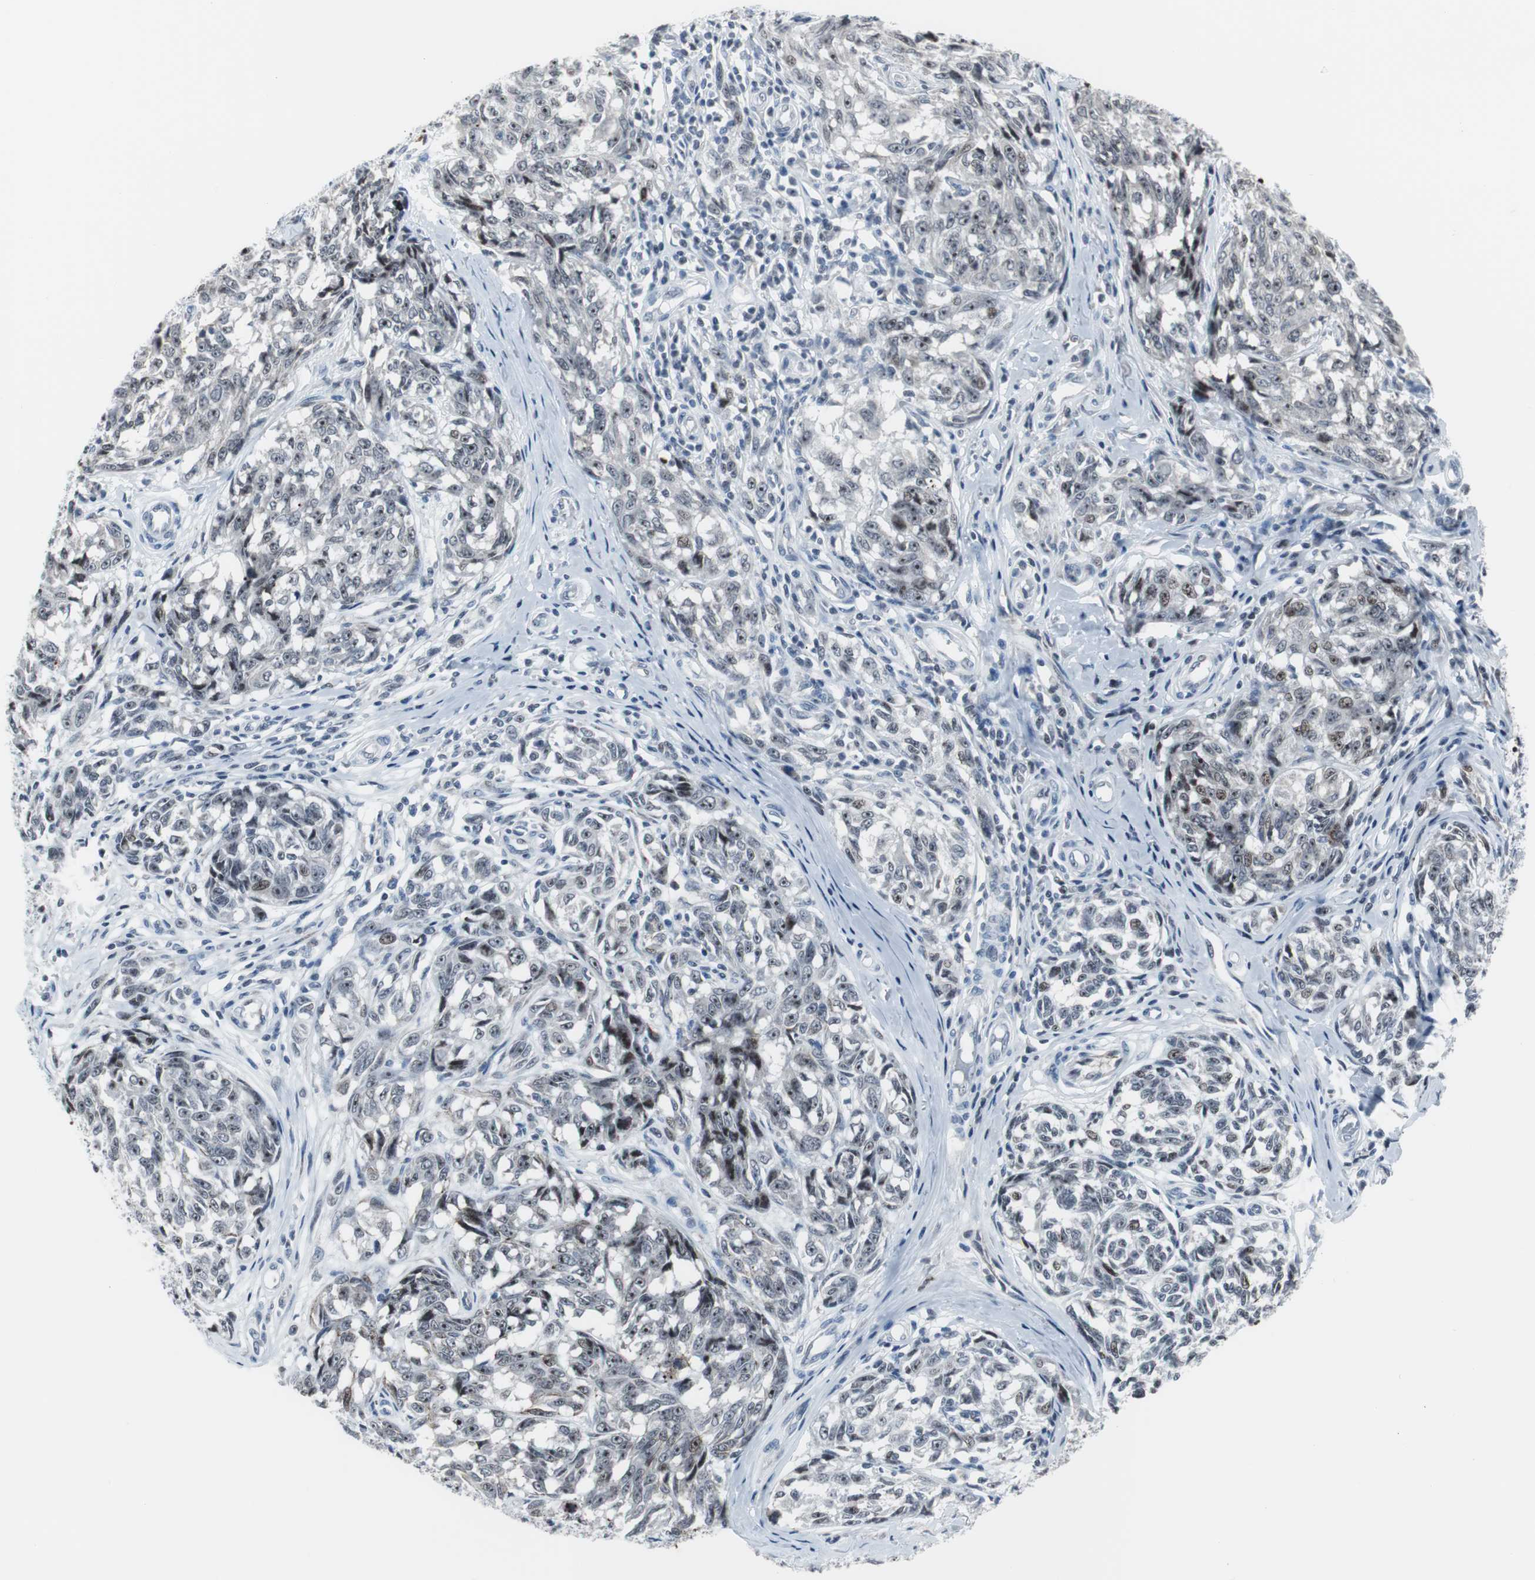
{"staining": {"intensity": "moderate", "quantity": "25%-75%", "location": "nuclear"}, "tissue": "melanoma", "cell_type": "Tumor cells", "image_type": "cancer", "snomed": [{"axis": "morphology", "description": "Malignant melanoma, NOS"}, {"axis": "topography", "description": "Skin"}], "caption": "Immunohistochemistry photomicrograph of neoplastic tissue: melanoma stained using immunohistochemistry shows medium levels of moderate protein expression localized specifically in the nuclear of tumor cells, appearing as a nuclear brown color.", "gene": "DOK1", "patient": {"sex": "female", "age": 64}}